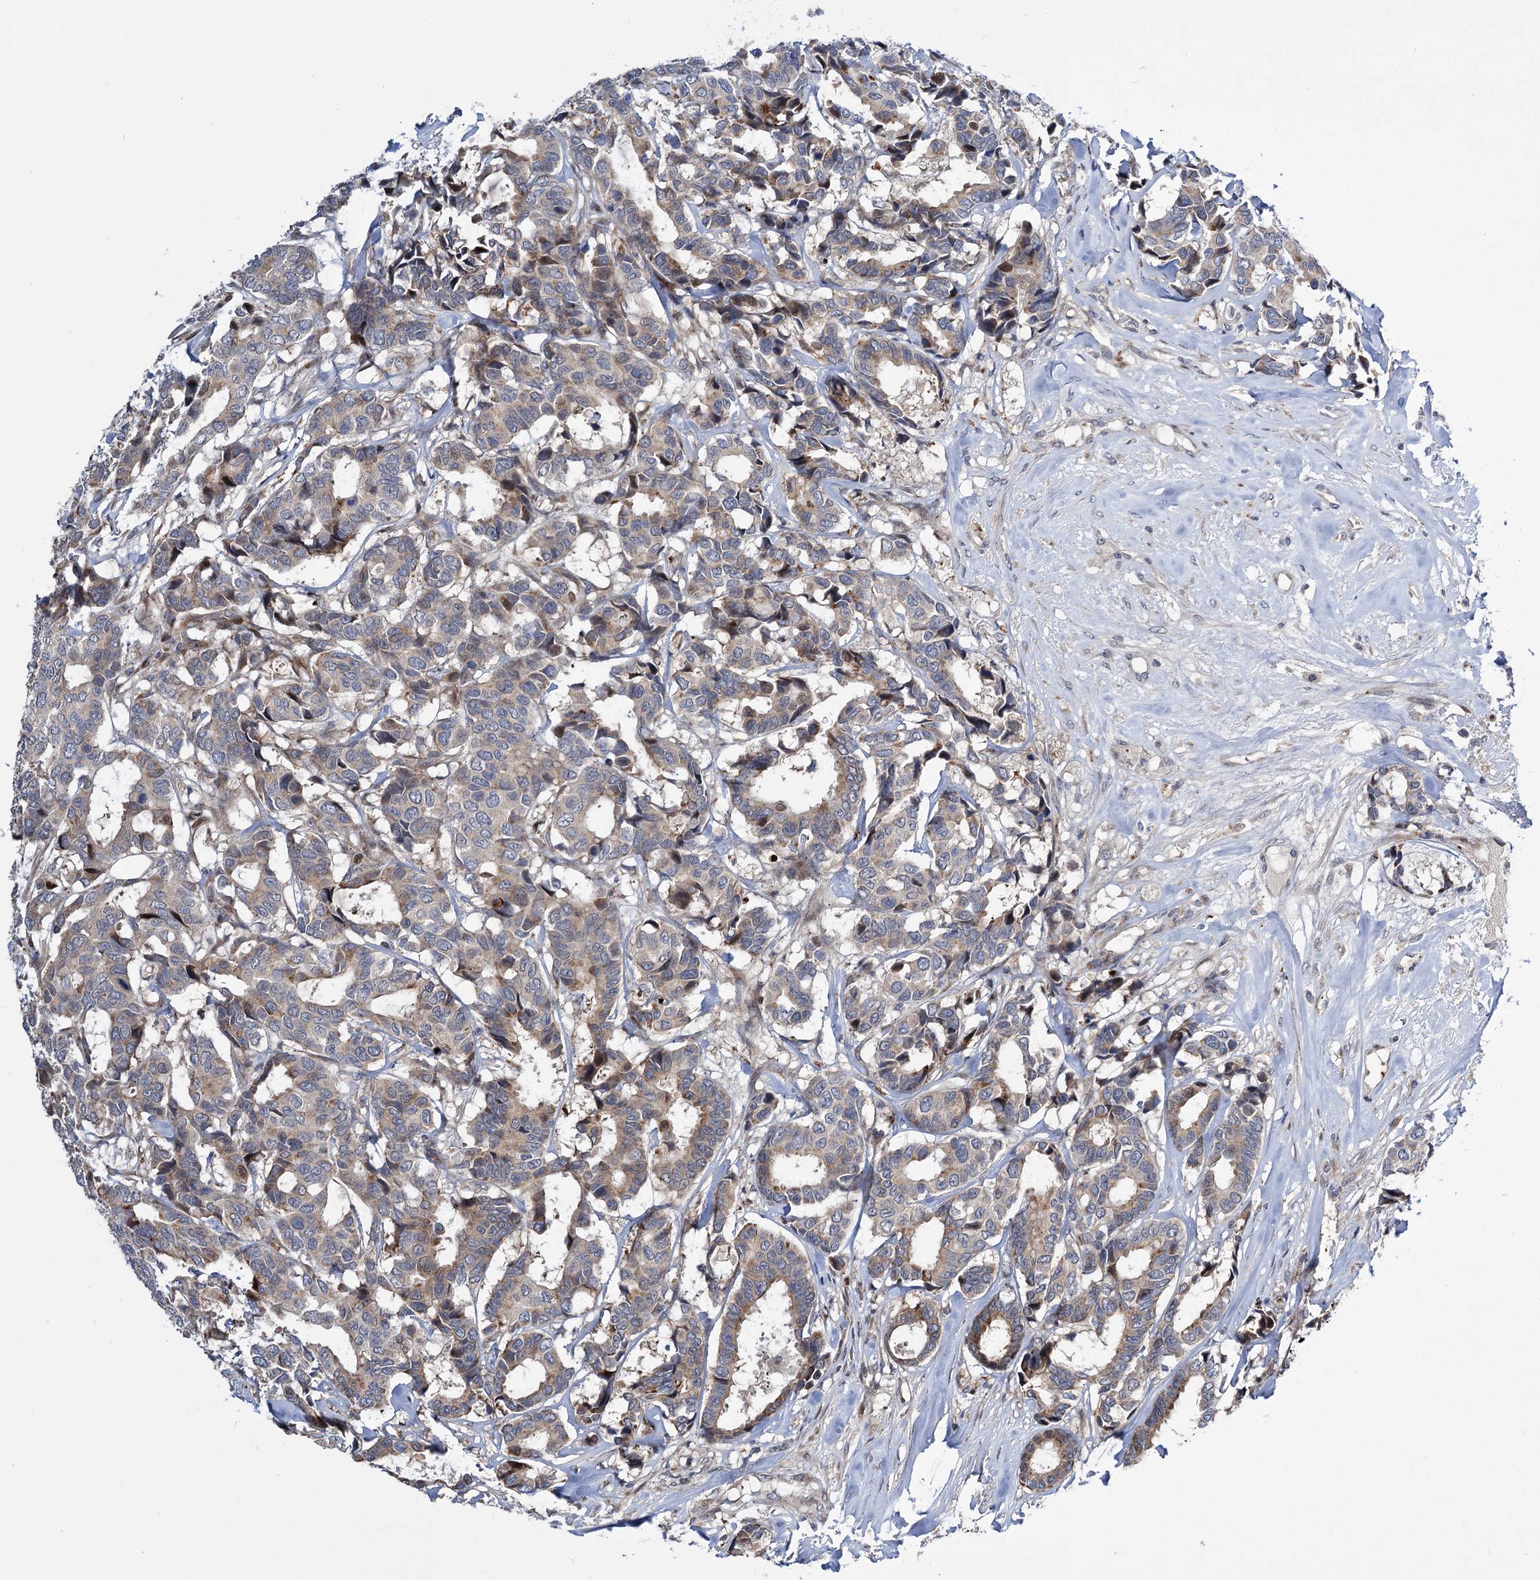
{"staining": {"intensity": "weak", "quantity": "25%-75%", "location": "cytoplasmic/membranous"}, "tissue": "breast cancer", "cell_type": "Tumor cells", "image_type": "cancer", "snomed": [{"axis": "morphology", "description": "Duct carcinoma"}, {"axis": "topography", "description": "Breast"}], "caption": "Immunohistochemical staining of human breast cancer (invasive ductal carcinoma) reveals weak cytoplasmic/membranous protein positivity in about 25%-75% of tumor cells.", "gene": "UBR1", "patient": {"sex": "female", "age": 87}}